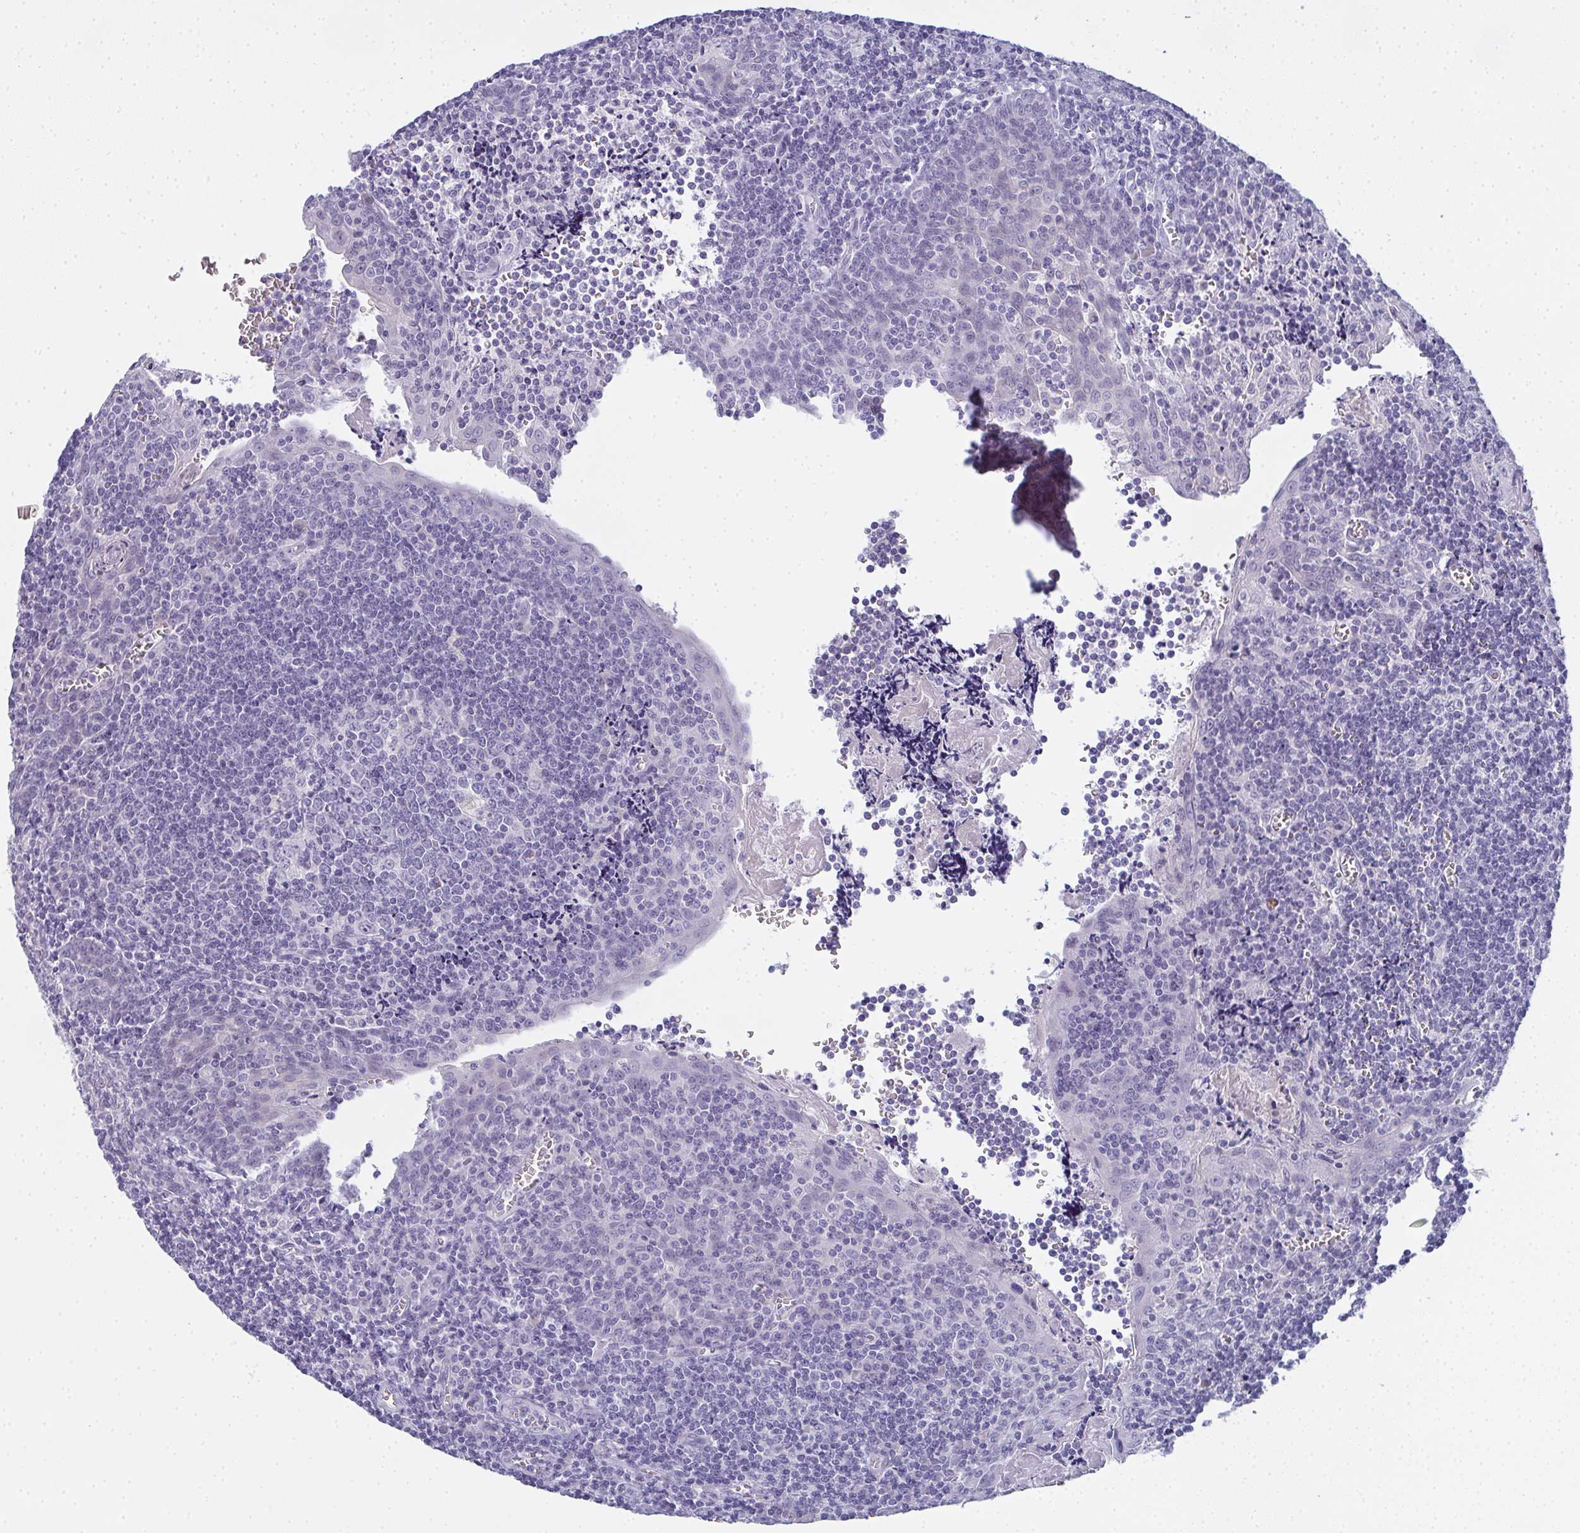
{"staining": {"intensity": "negative", "quantity": "none", "location": "none"}, "tissue": "tonsil", "cell_type": "Germinal center cells", "image_type": "normal", "snomed": [{"axis": "morphology", "description": "Normal tissue, NOS"}, {"axis": "morphology", "description": "Inflammation, NOS"}, {"axis": "topography", "description": "Tonsil"}], "caption": "A high-resolution micrograph shows immunohistochemistry (IHC) staining of unremarkable tonsil, which reveals no significant positivity in germinal center cells.", "gene": "SLC36A2", "patient": {"sex": "female", "age": 31}}